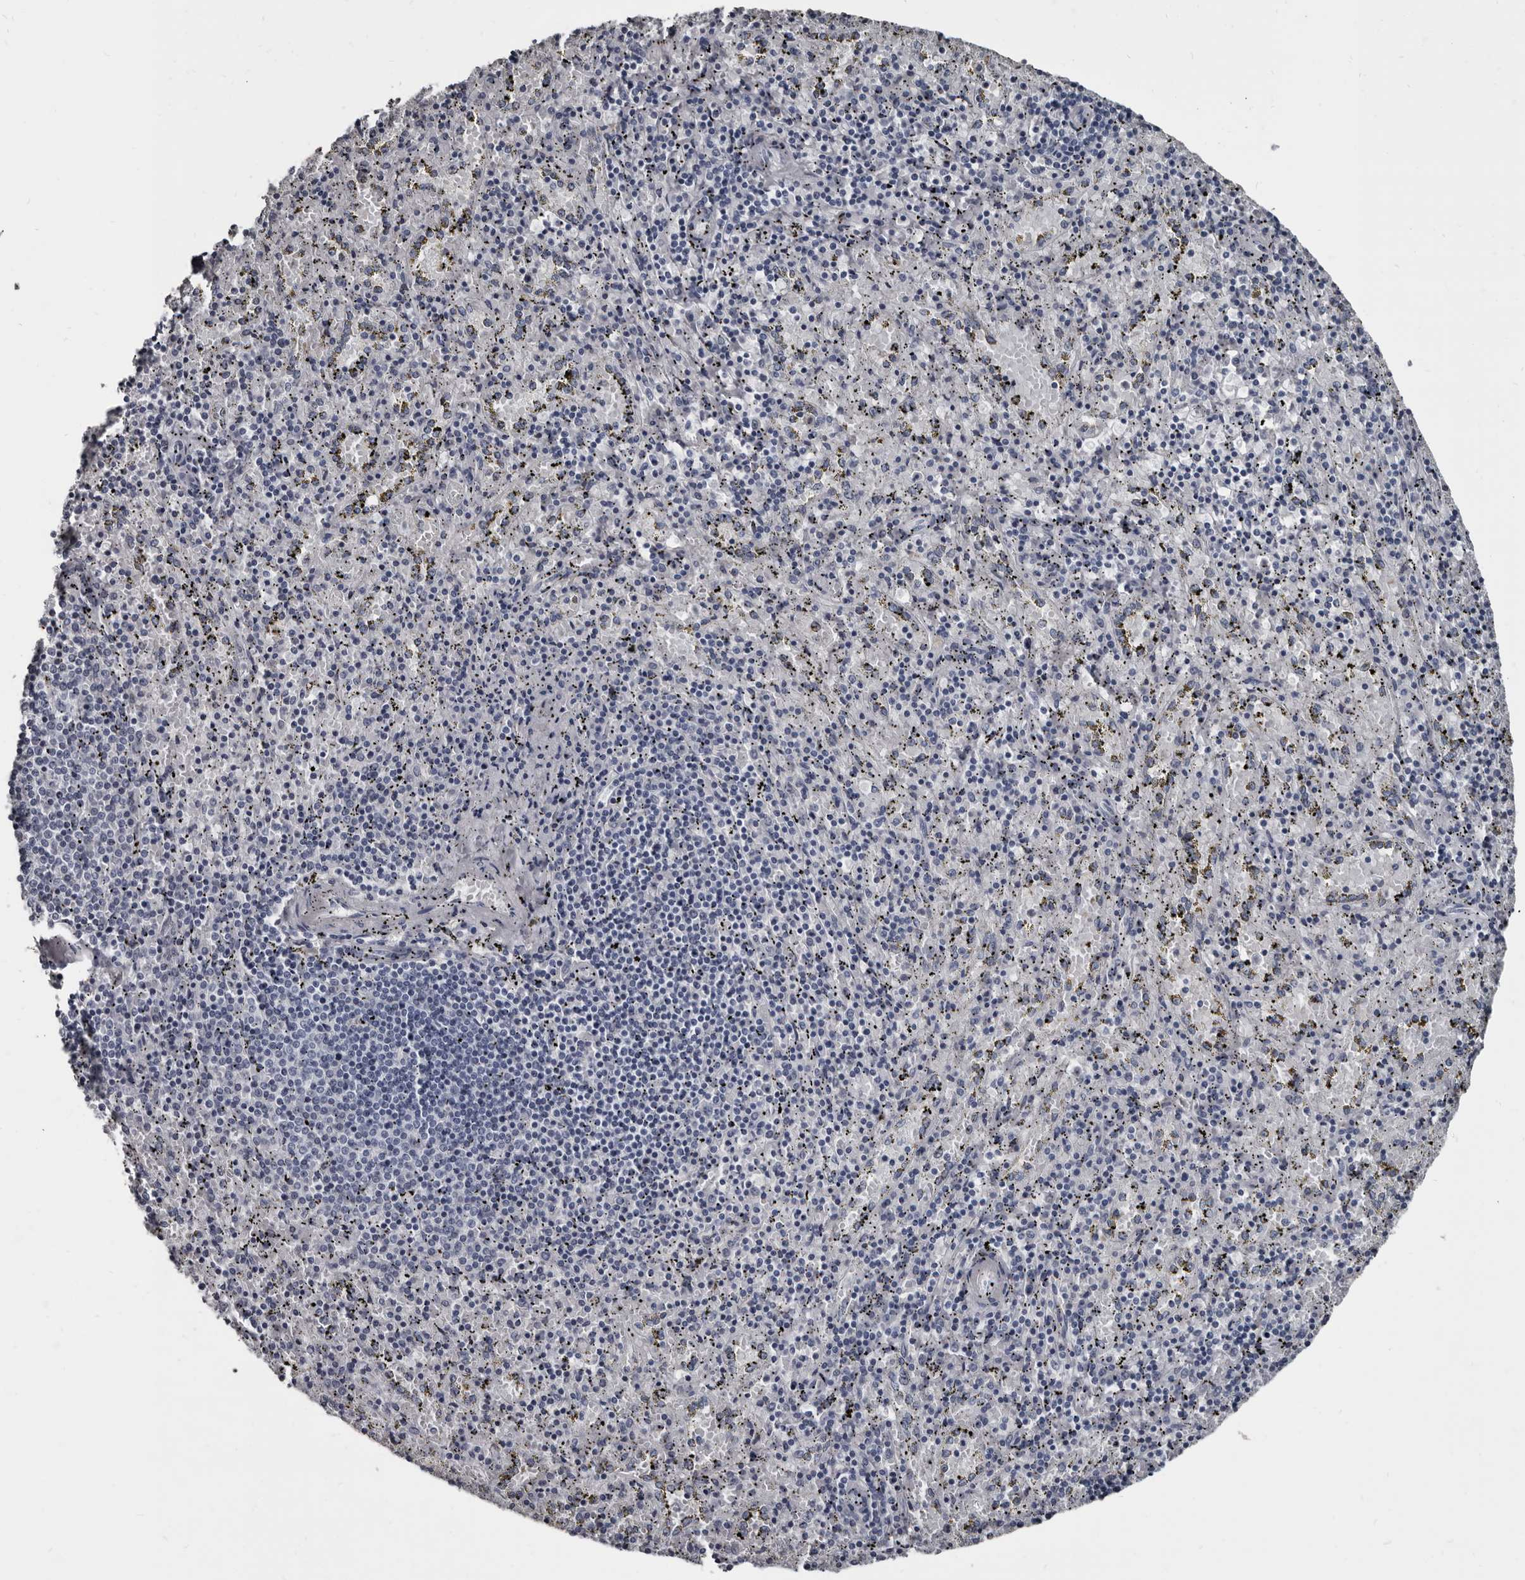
{"staining": {"intensity": "negative", "quantity": "none", "location": "none"}, "tissue": "spleen", "cell_type": "Cells in red pulp", "image_type": "normal", "snomed": [{"axis": "morphology", "description": "Normal tissue, NOS"}, {"axis": "topography", "description": "Spleen"}], "caption": "Cells in red pulp show no significant positivity in unremarkable spleen. (DAB IHC visualized using brightfield microscopy, high magnification).", "gene": "GREB1", "patient": {"sex": "male", "age": 11}}